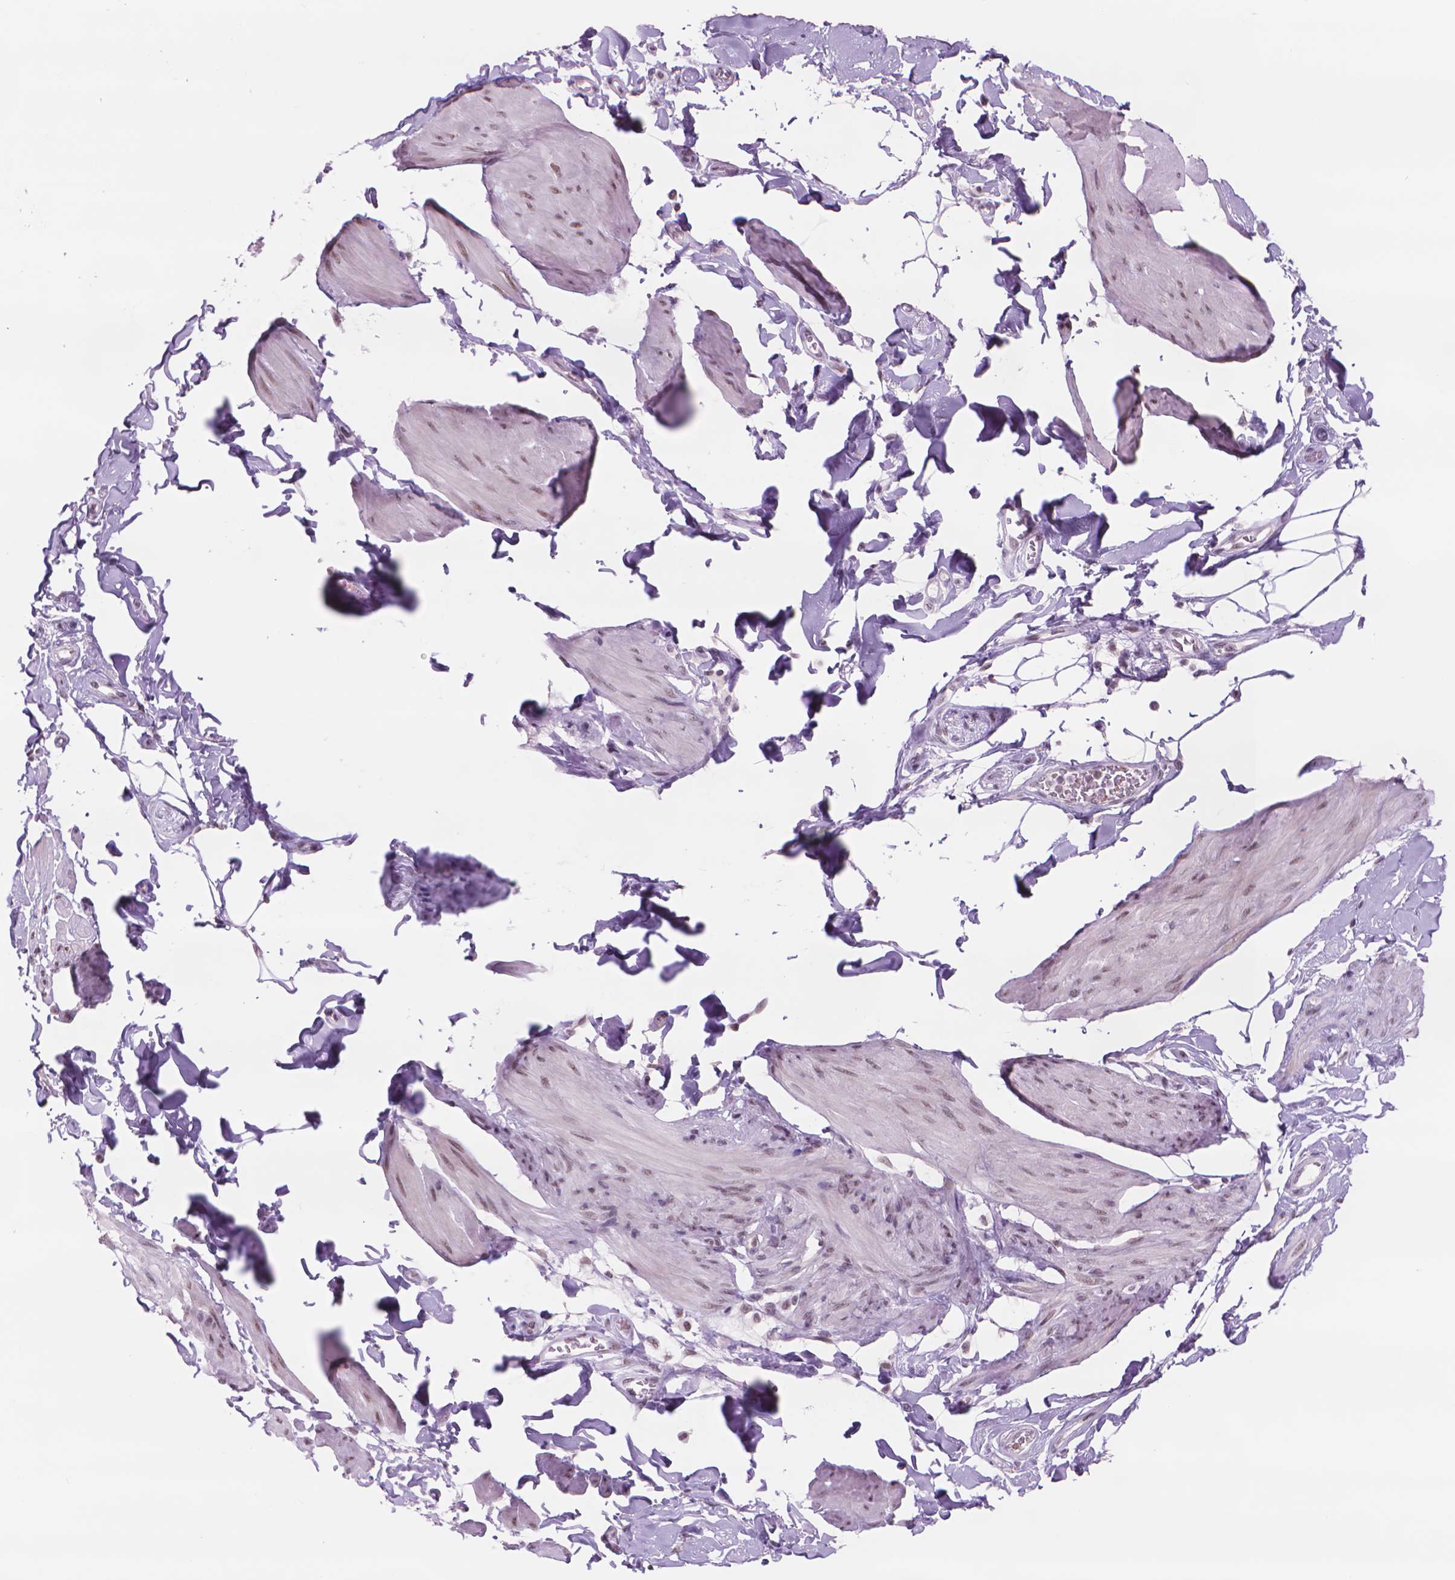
{"staining": {"intensity": "weak", "quantity": "25%-75%", "location": "nuclear"}, "tissue": "smooth muscle", "cell_type": "Smooth muscle cells", "image_type": "normal", "snomed": [{"axis": "morphology", "description": "Normal tissue, NOS"}, {"axis": "topography", "description": "Adipose tissue"}, {"axis": "topography", "description": "Smooth muscle"}, {"axis": "topography", "description": "Peripheral nerve tissue"}], "caption": "A histopathology image of human smooth muscle stained for a protein demonstrates weak nuclear brown staining in smooth muscle cells. The staining was performed using DAB (3,3'-diaminobenzidine), with brown indicating positive protein expression. Nuclei are stained blue with hematoxylin.", "gene": "POLR3D", "patient": {"sex": "male", "age": 83}}